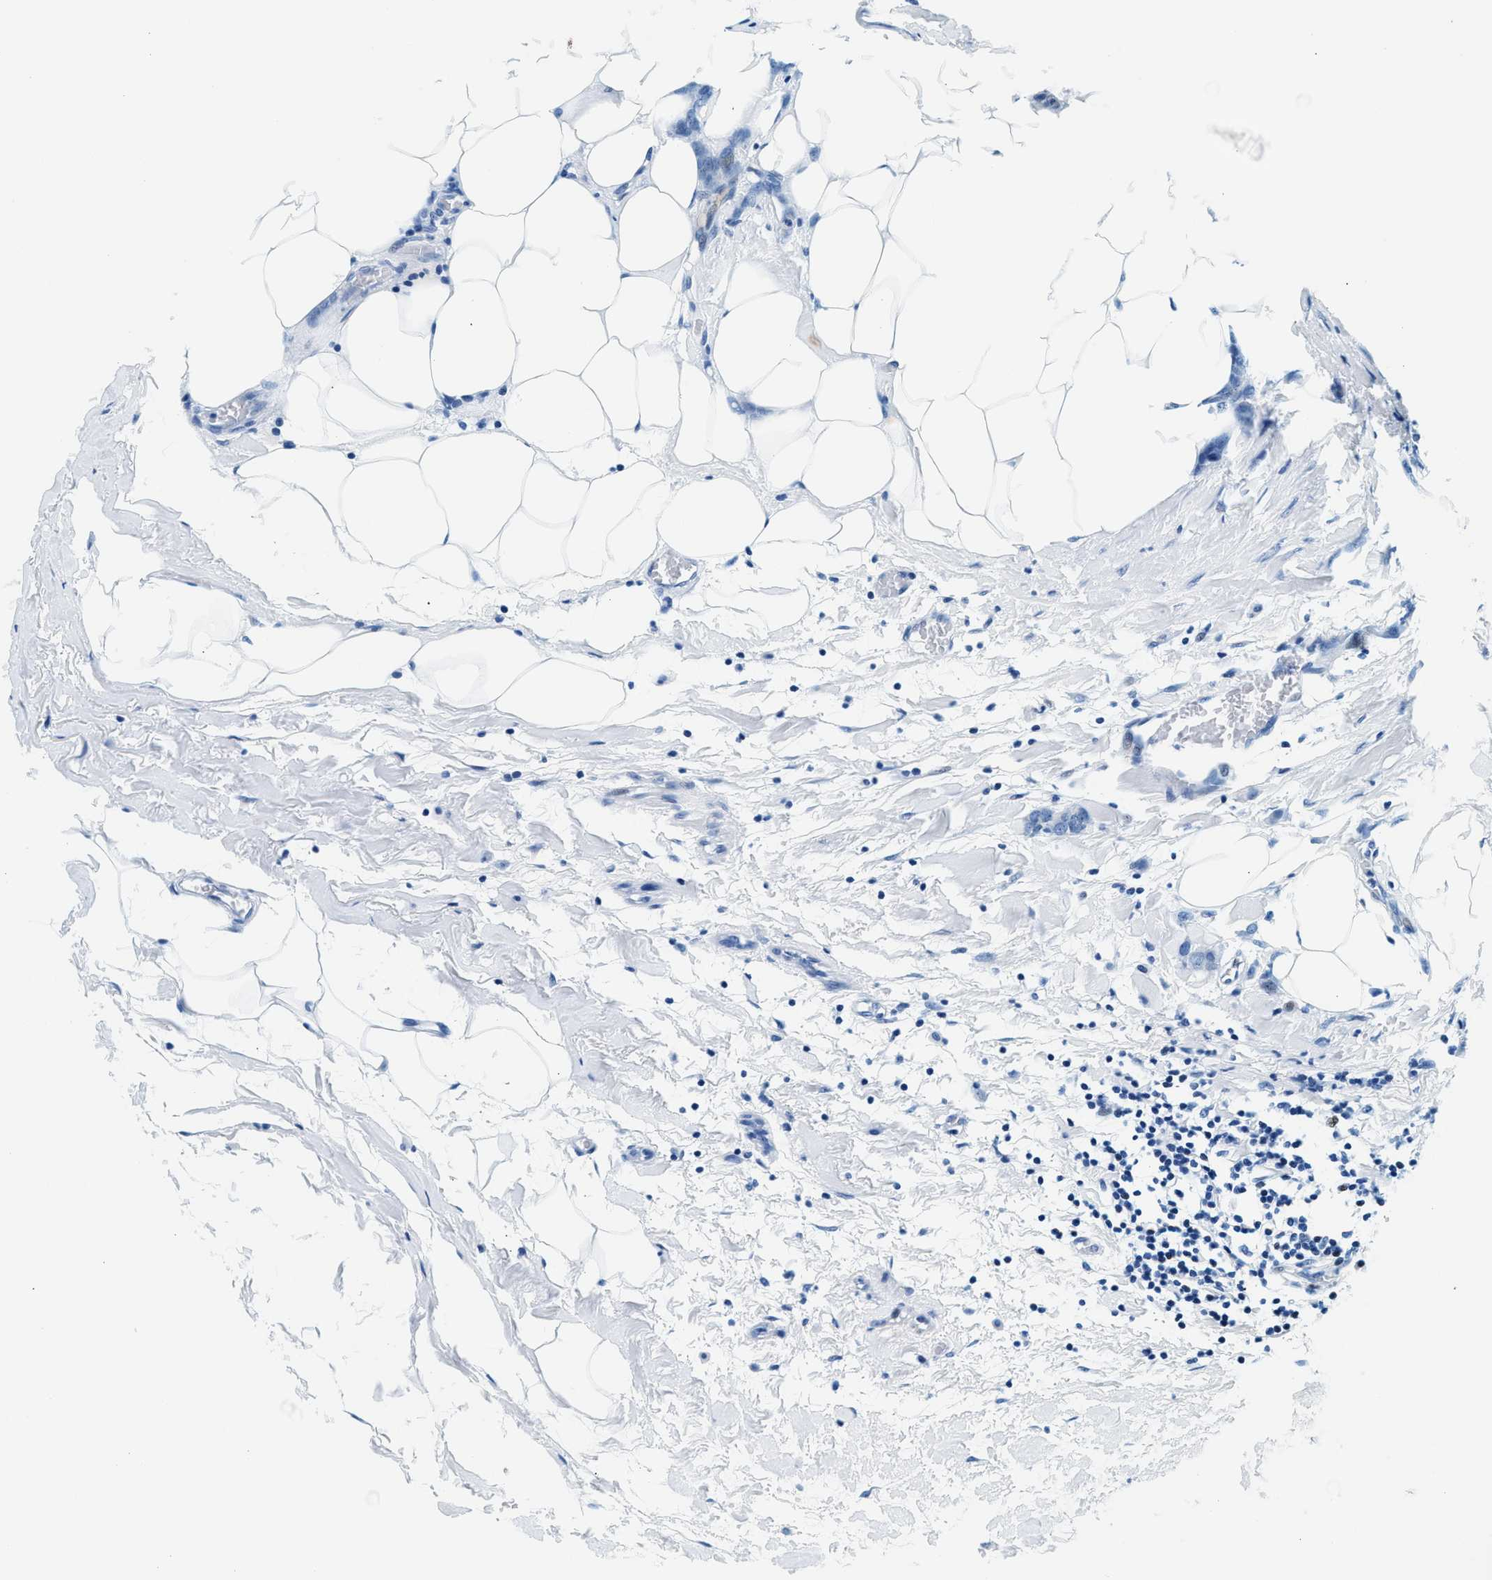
{"staining": {"intensity": "negative", "quantity": "none", "location": "none"}, "tissue": "breast cancer", "cell_type": "Tumor cells", "image_type": "cancer", "snomed": [{"axis": "morphology", "description": "Lobular carcinoma, in situ"}, {"axis": "morphology", "description": "Lobular carcinoma"}, {"axis": "topography", "description": "Breast"}], "caption": "A photomicrograph of breast cancer stained for a protein exhibits no brown staining in tumor cells.", "gene": "VPS53", "patient": {"sex": "female", "age": 41}}